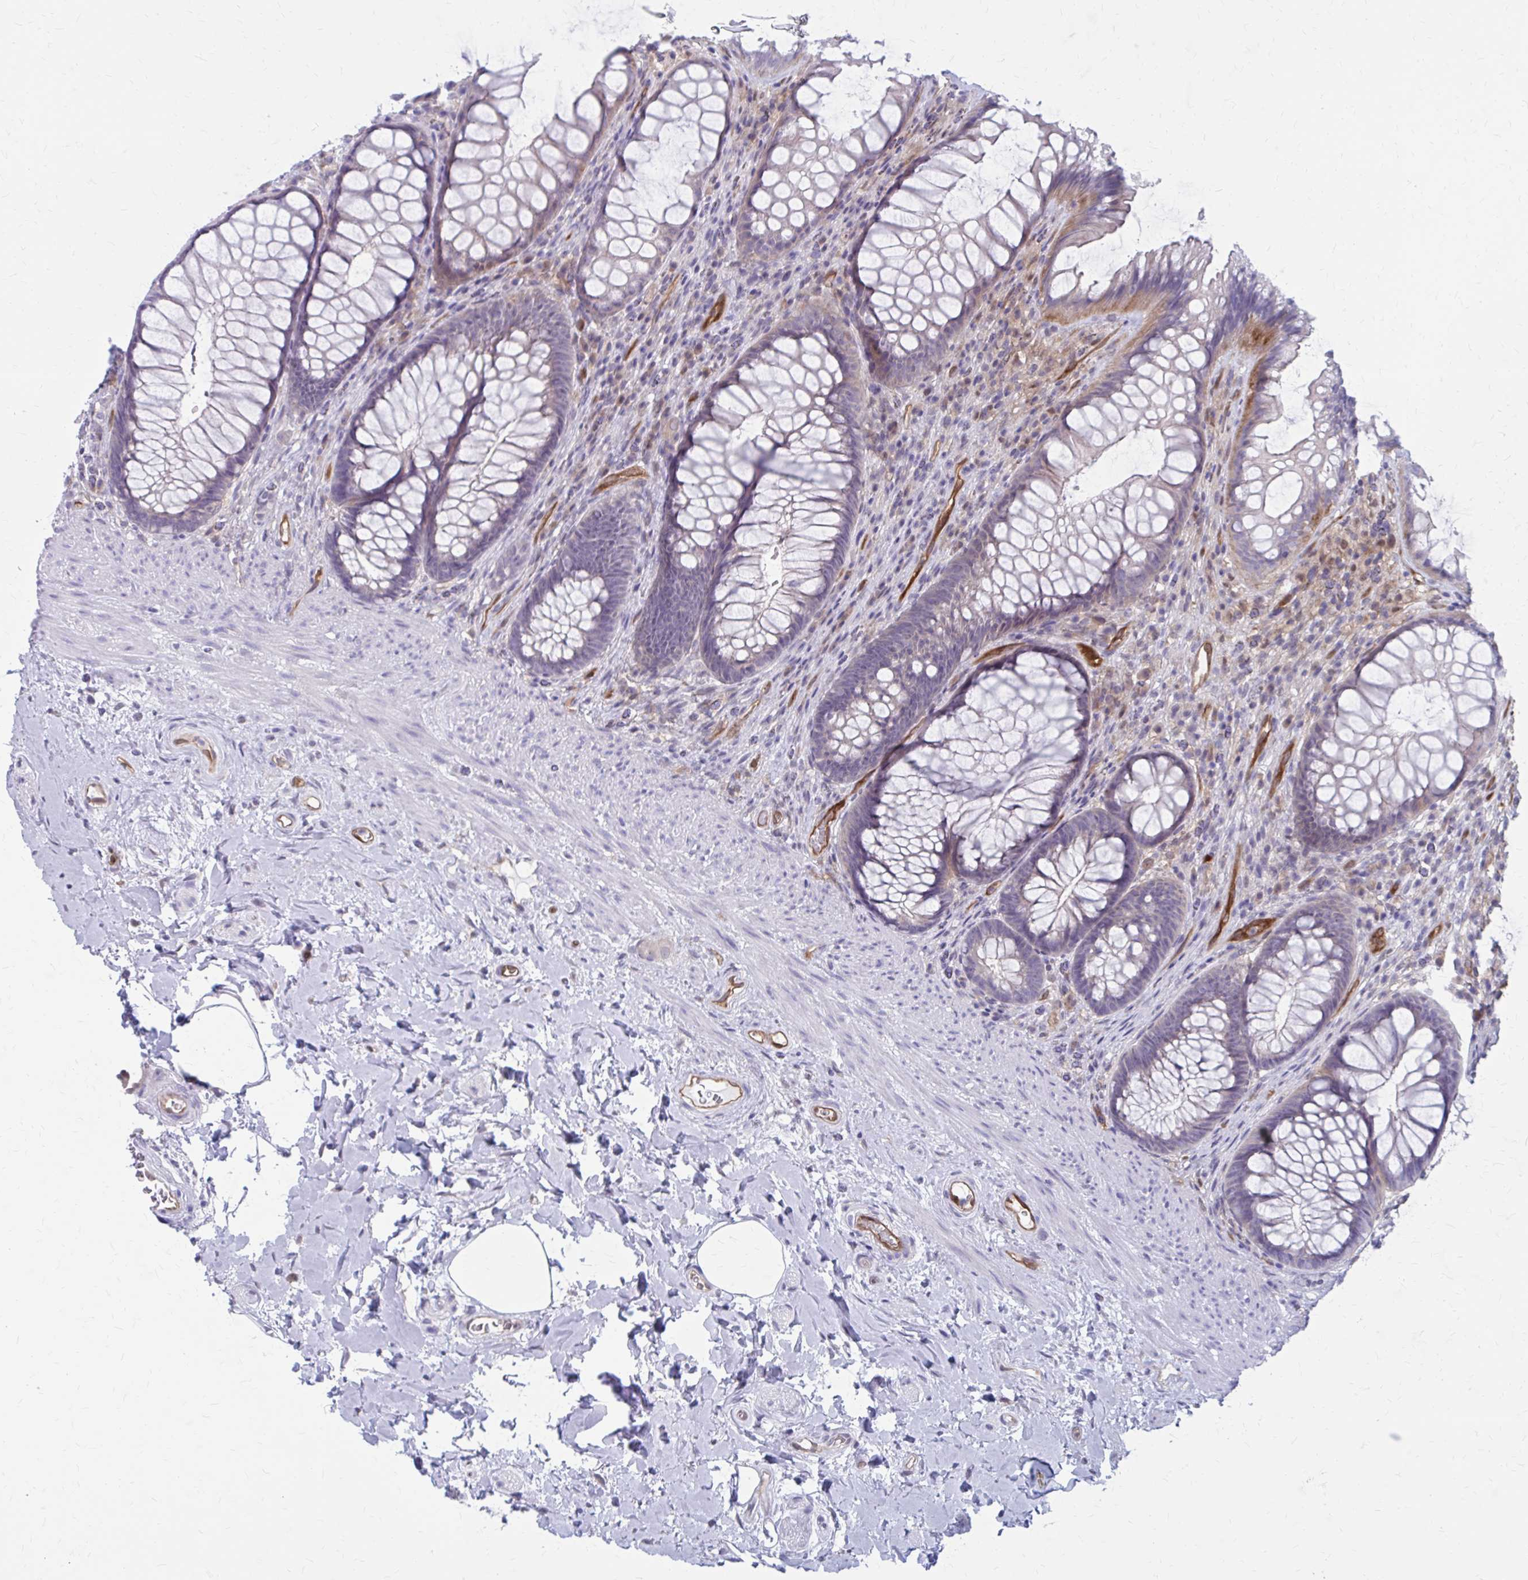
{"staining": {"intensity": "moderate", "quantity": "<25%", "location": "cytoplasmic/membranous"}, "tissue": "rectum", "cell_type": "Glandular cells", "image_type": "normal", "snomed": [{"axis": "morphology", "description": "Normal tissue, NOS"}, {"axis": "topography", "description": "Rectum"}], "caption": "This is an image of immunohistochemistry staining of benign rectum, which shows moderate staining in the cytoplasmic/membranous of glandular cells.", "gene": "CLIC2", "patient": {"sex": "male", "age": 53}}